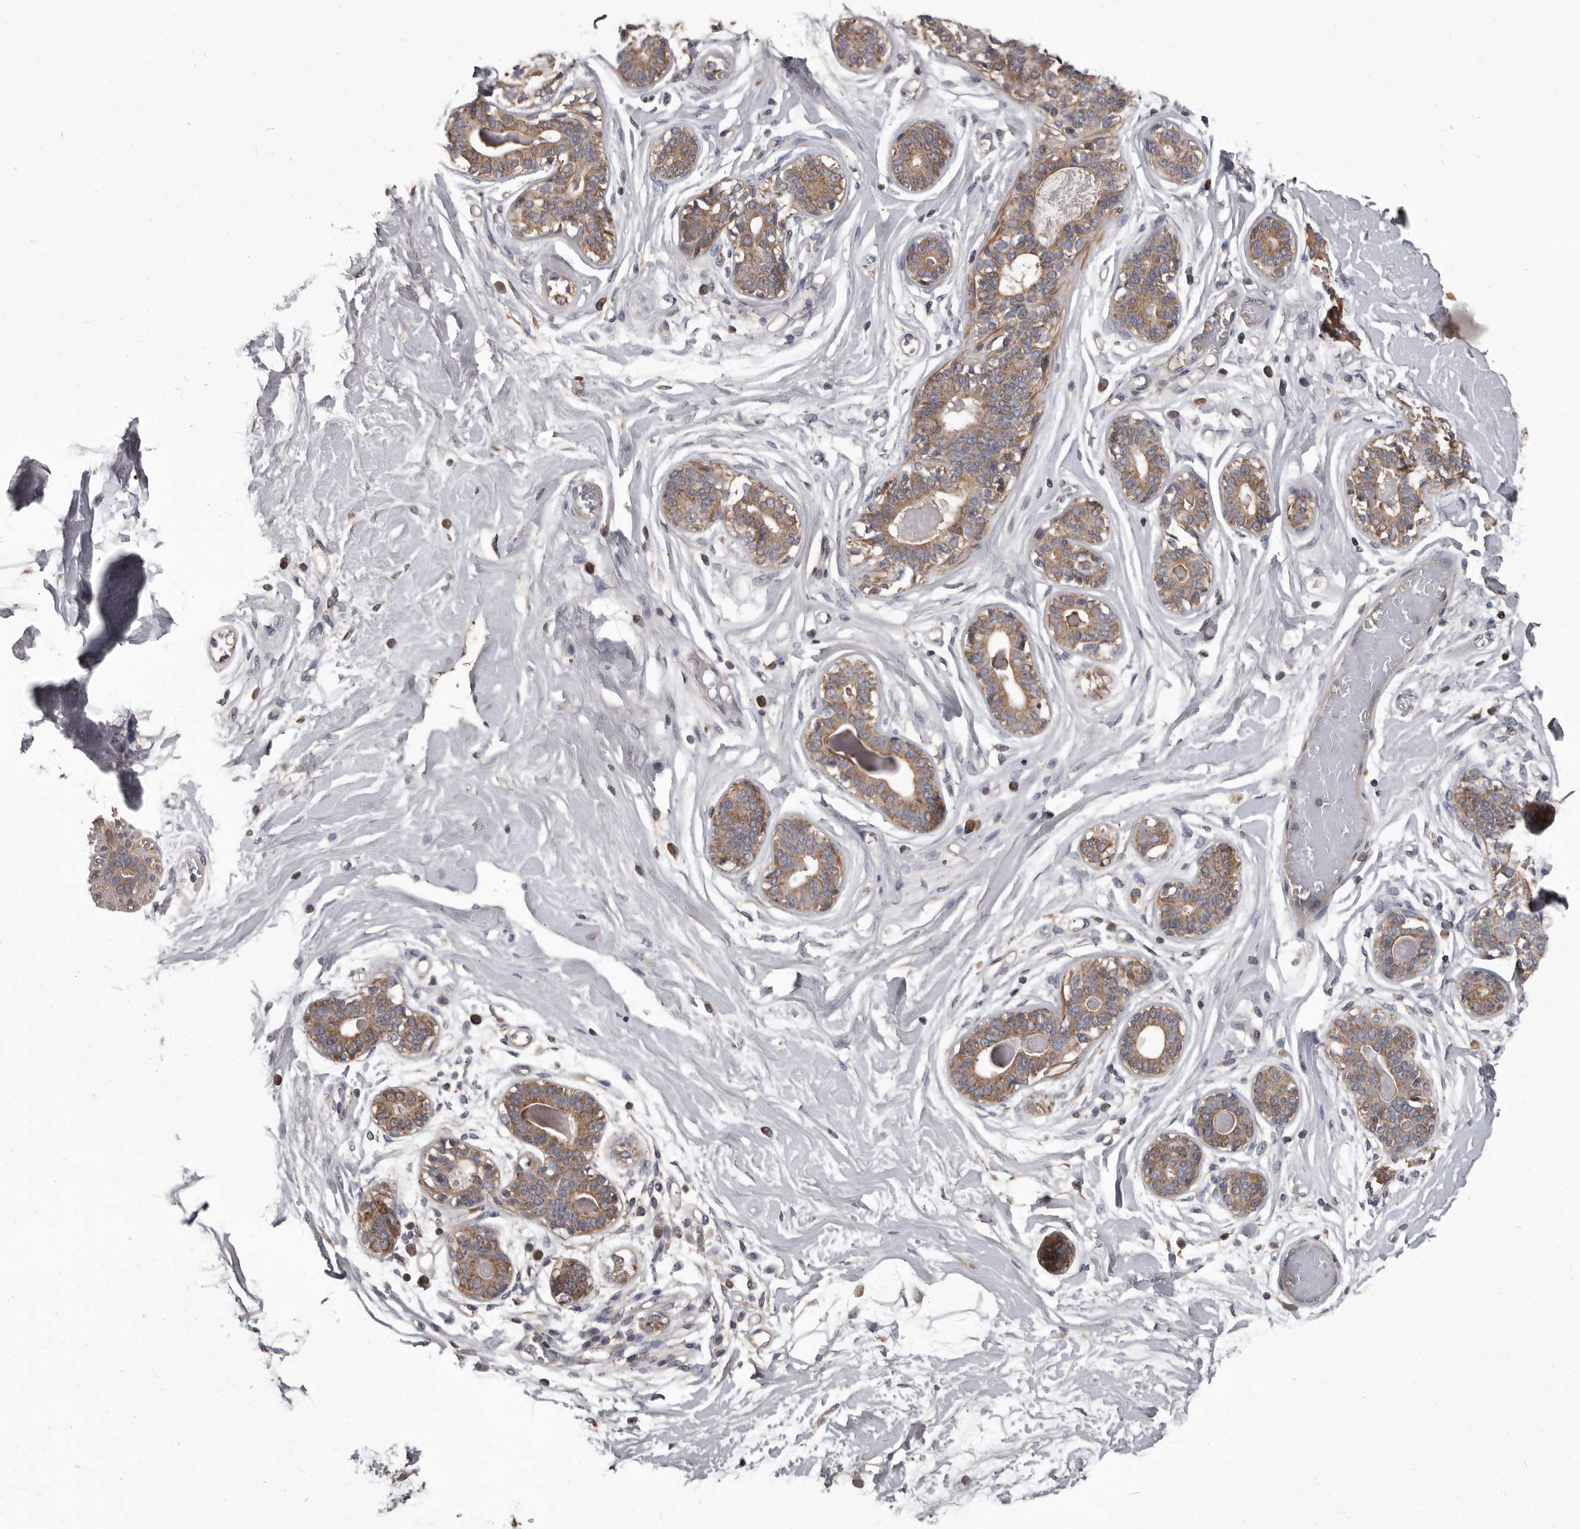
{"staining": {"intensity": "negative", "quantity": "none", "location": "none"}, "tissue": "breast", "cell_type": "Adipocytes", "image_type": "normal", "snomed": [{"axis": "morphology", "description": "Normal tissue, NOS"}, {"axis": "topography", "description": "Breast"}], "caption": "Adipocytes show no significant protein staining in normal breast. The staining was performed using DAB (3,3'-diaminobenzidine) to visualize the protein expression in brown, while the nuclei were stained in blue with hematoxylin (Magnification: 20x).", "gene": "ALDH5A1", "patient": {"sex": "female", "age": 45}}